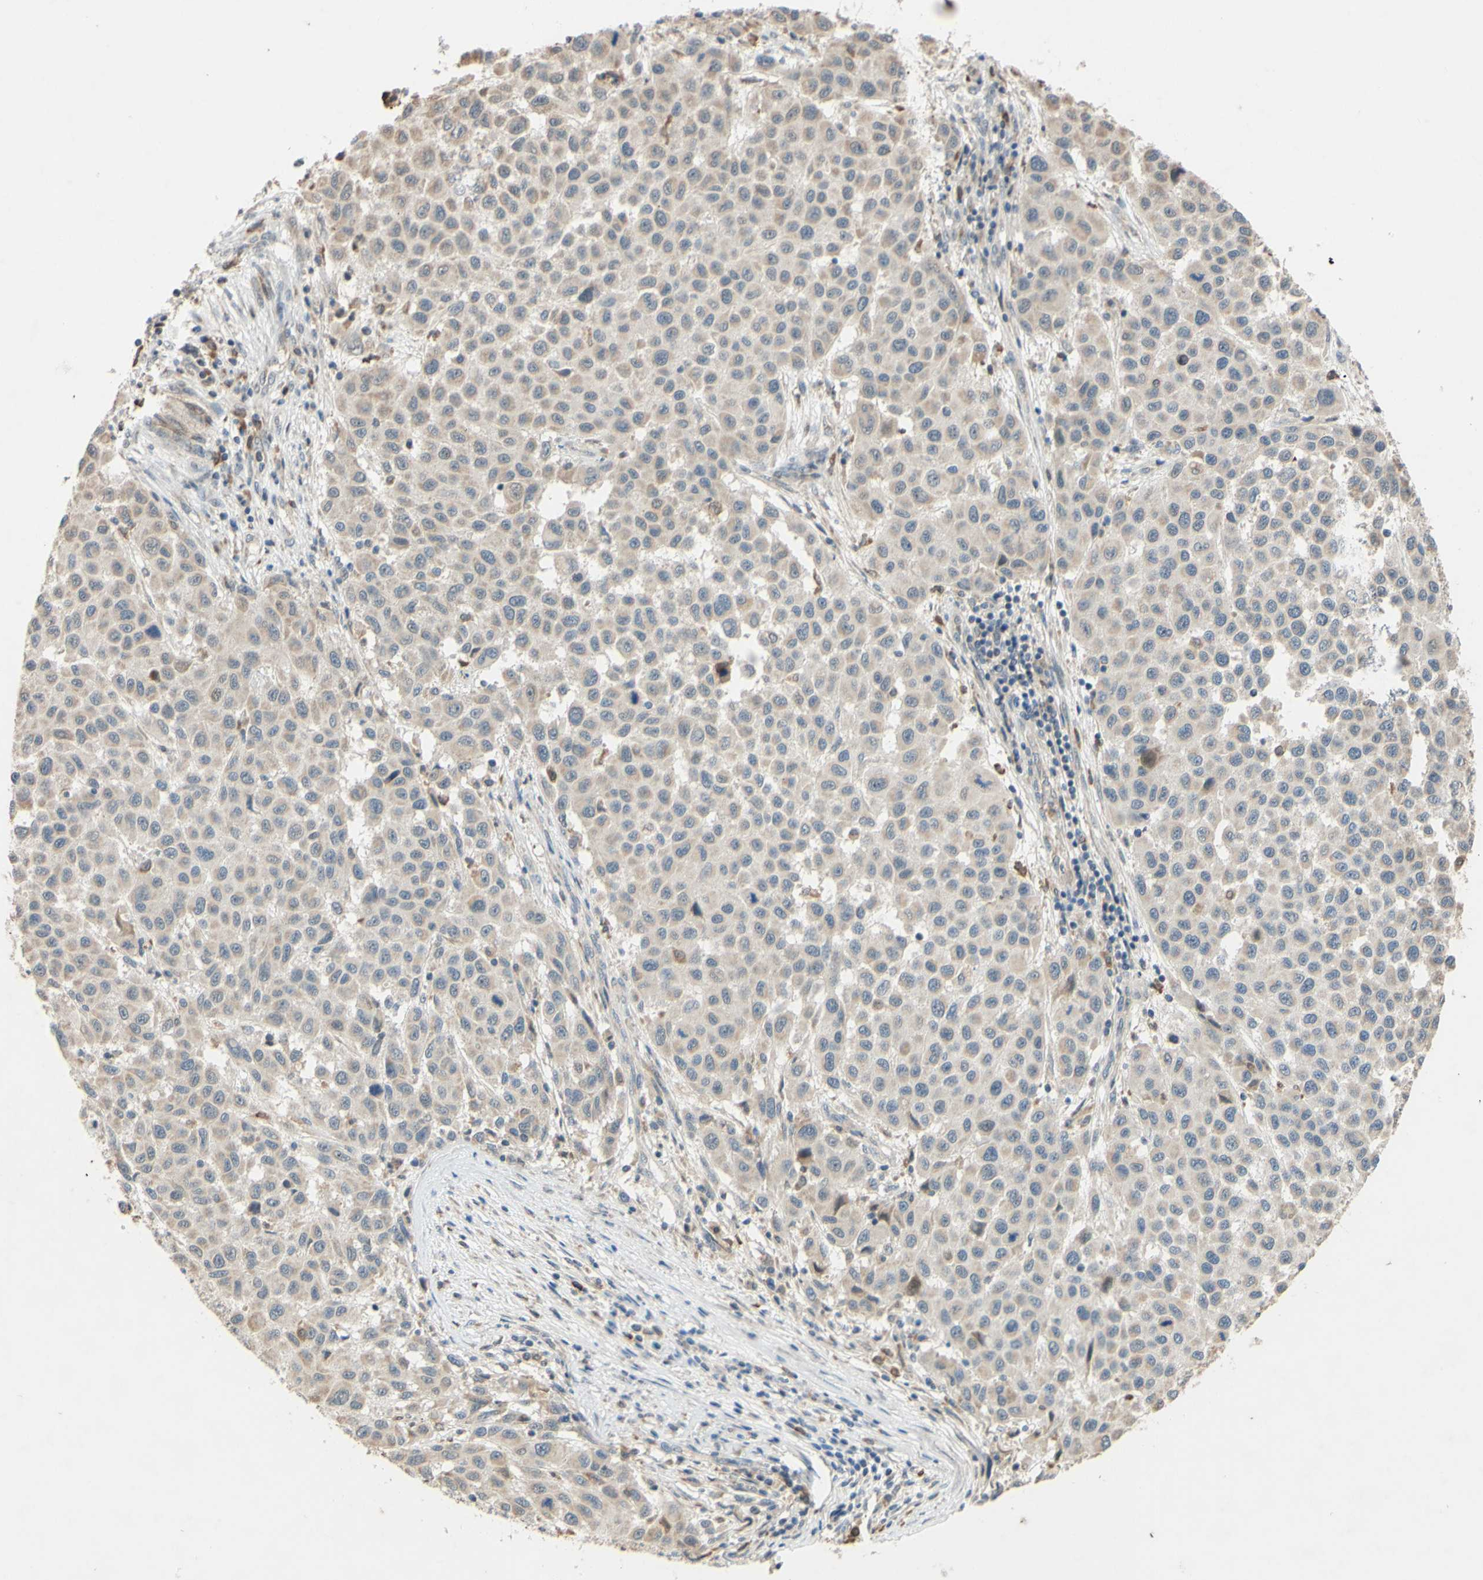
{"staining": {"intensity": "weak", "quantity": ">75%", "location": "cytoplasmic/membranous"}, "tissue": "melanoma", "cell_type": "Tumor cells", "image_type": "cancer", "snomed": [{"axis": "morphology", "description": "Malignant melanoma, Metastatic site"}, {"axis": "topography", "description": "Lymph node"}], "caption": "About >75% of tumor cells in human melanoma reveal weak cytoplasmic/membranous protein expression as visualized by brown immunohistochemical staining.", "gene": "GATA1", "patient": {"sex": "male", "age": 61}}